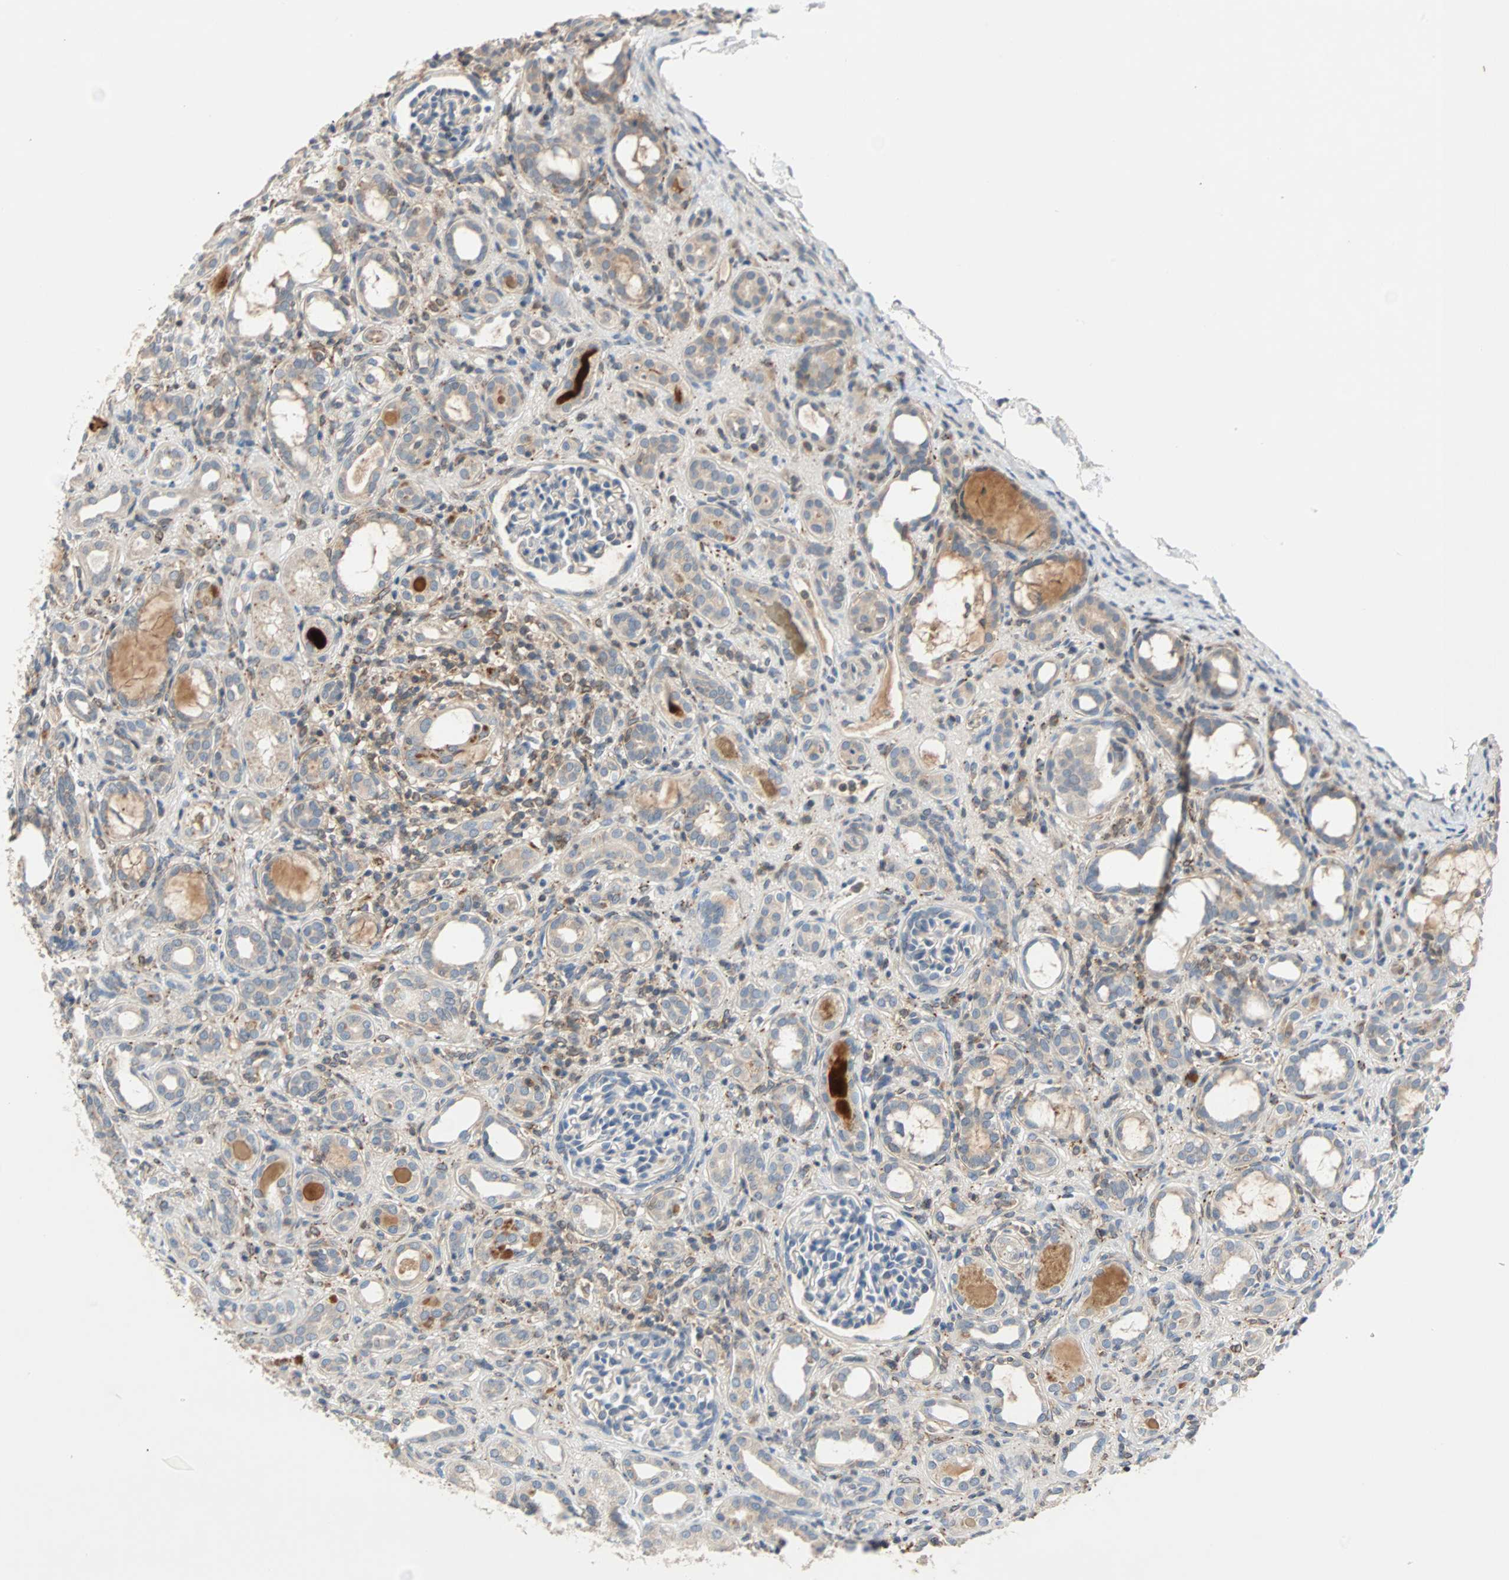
{"staining": {"intensity": "negative", "quantity": "none", "location": "none"}, "tissue": "kidney", "cell_type": "Cells in glomeruli", "image_type": "normal", "snomed": [{"axis": "morphology", "description": "Normal tissue, NOS"}, {"axis": "topography", "description": "Kidney"}], "caption": "DAB (3,3'-diaminobenzidine) immunohistochemical staining of normal human kidney displays no significant positivity in cells in glomeruli.", "gene": "MAP4K1", "patient": {"sex": "male", "age": 7}}